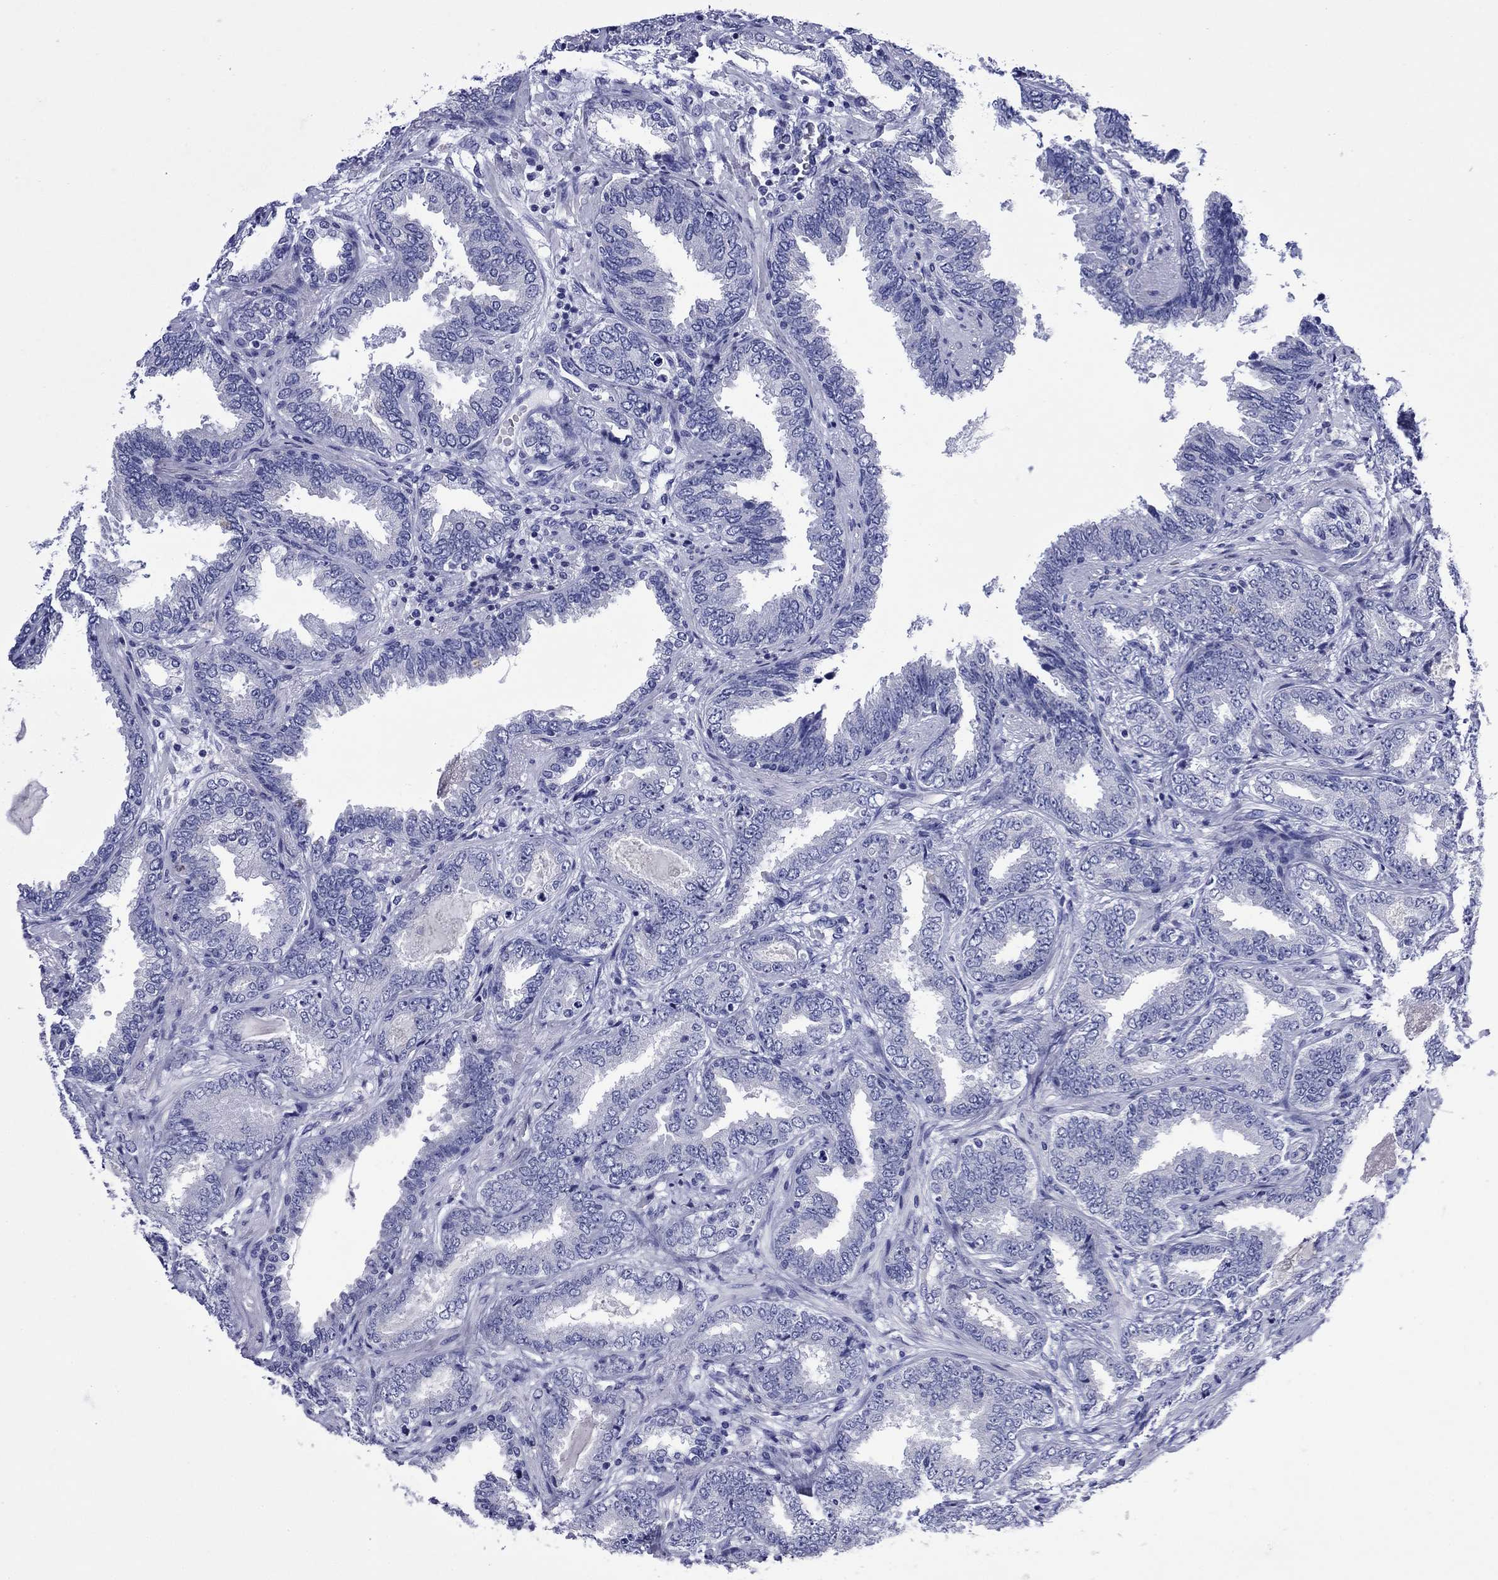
{"staining": {"intensity": "negative", "quantity": "none", "location": "none"}, "tissue": "prostate cancer", "cell_type": "Tumor cells", "image_type": "cancer", "snomed": [{"axis": "morphology", "description": "Adenocarcinoma, Low grade"}, {"axis": "topography", "description": "Prostate"}], "caption": "Tumor cells show no significant protein staining in adenocarcinoma (low-grade) (prostate).", "gene": "GIP", "patient": {"sex": "male", "age": 68}}